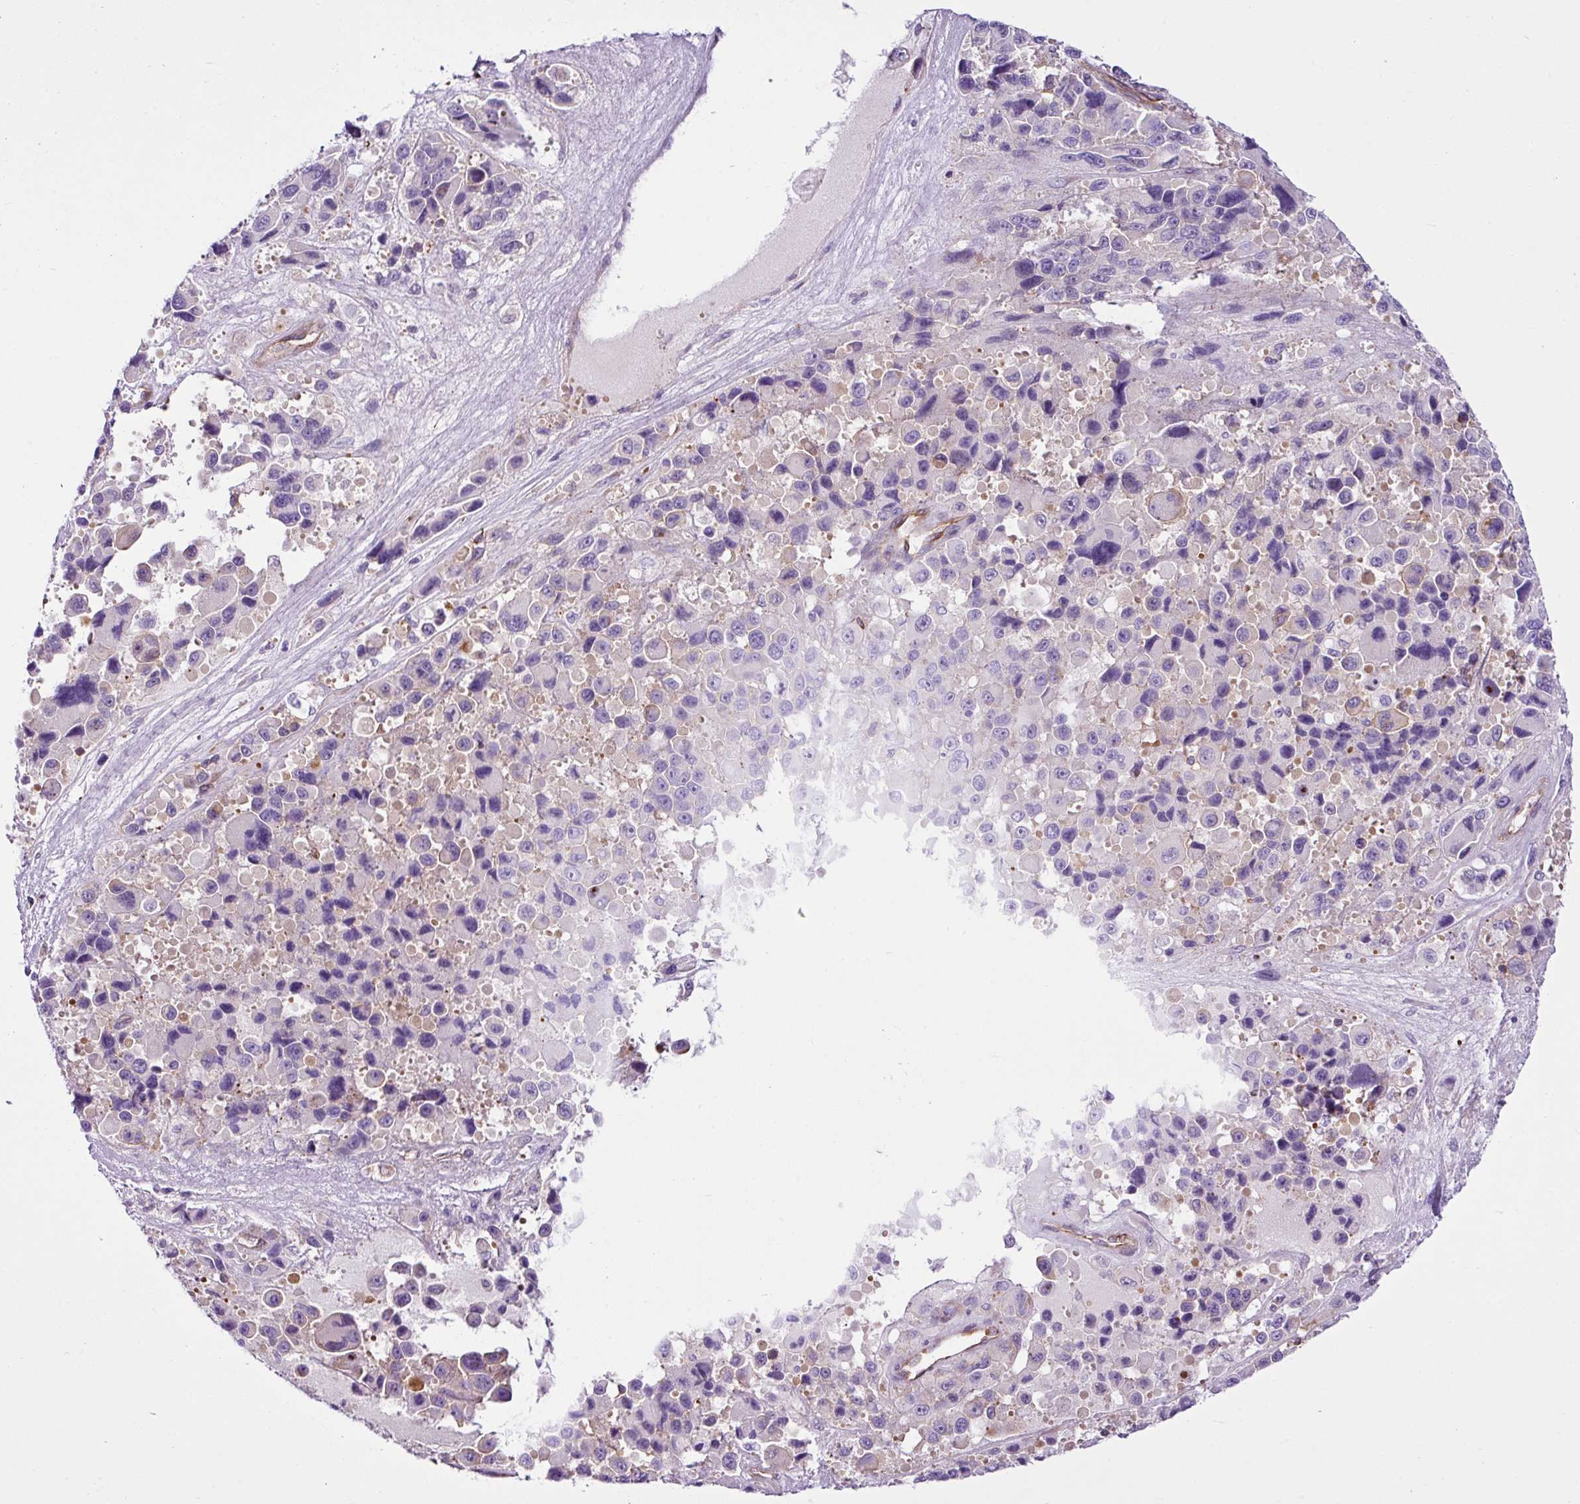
{"staining": {"intensity": "negative", "quantity": "none", "location": "none"}, "tissue": "melanoma", "cell_type": "Tumor cells", "image_type": "cancer", "snomed": [{"axis": "morphology", "description": "Malignant melanoma, Metastatic site"}, {"axis": "topography", "description": "Lymph node"}], "caption": "IHC histopathology image of human melanoma stained for a protein (brown), which shows no positivity in tumor cells.", "gene": "EME2", "patient": {"sex": "female", "age": 65}}